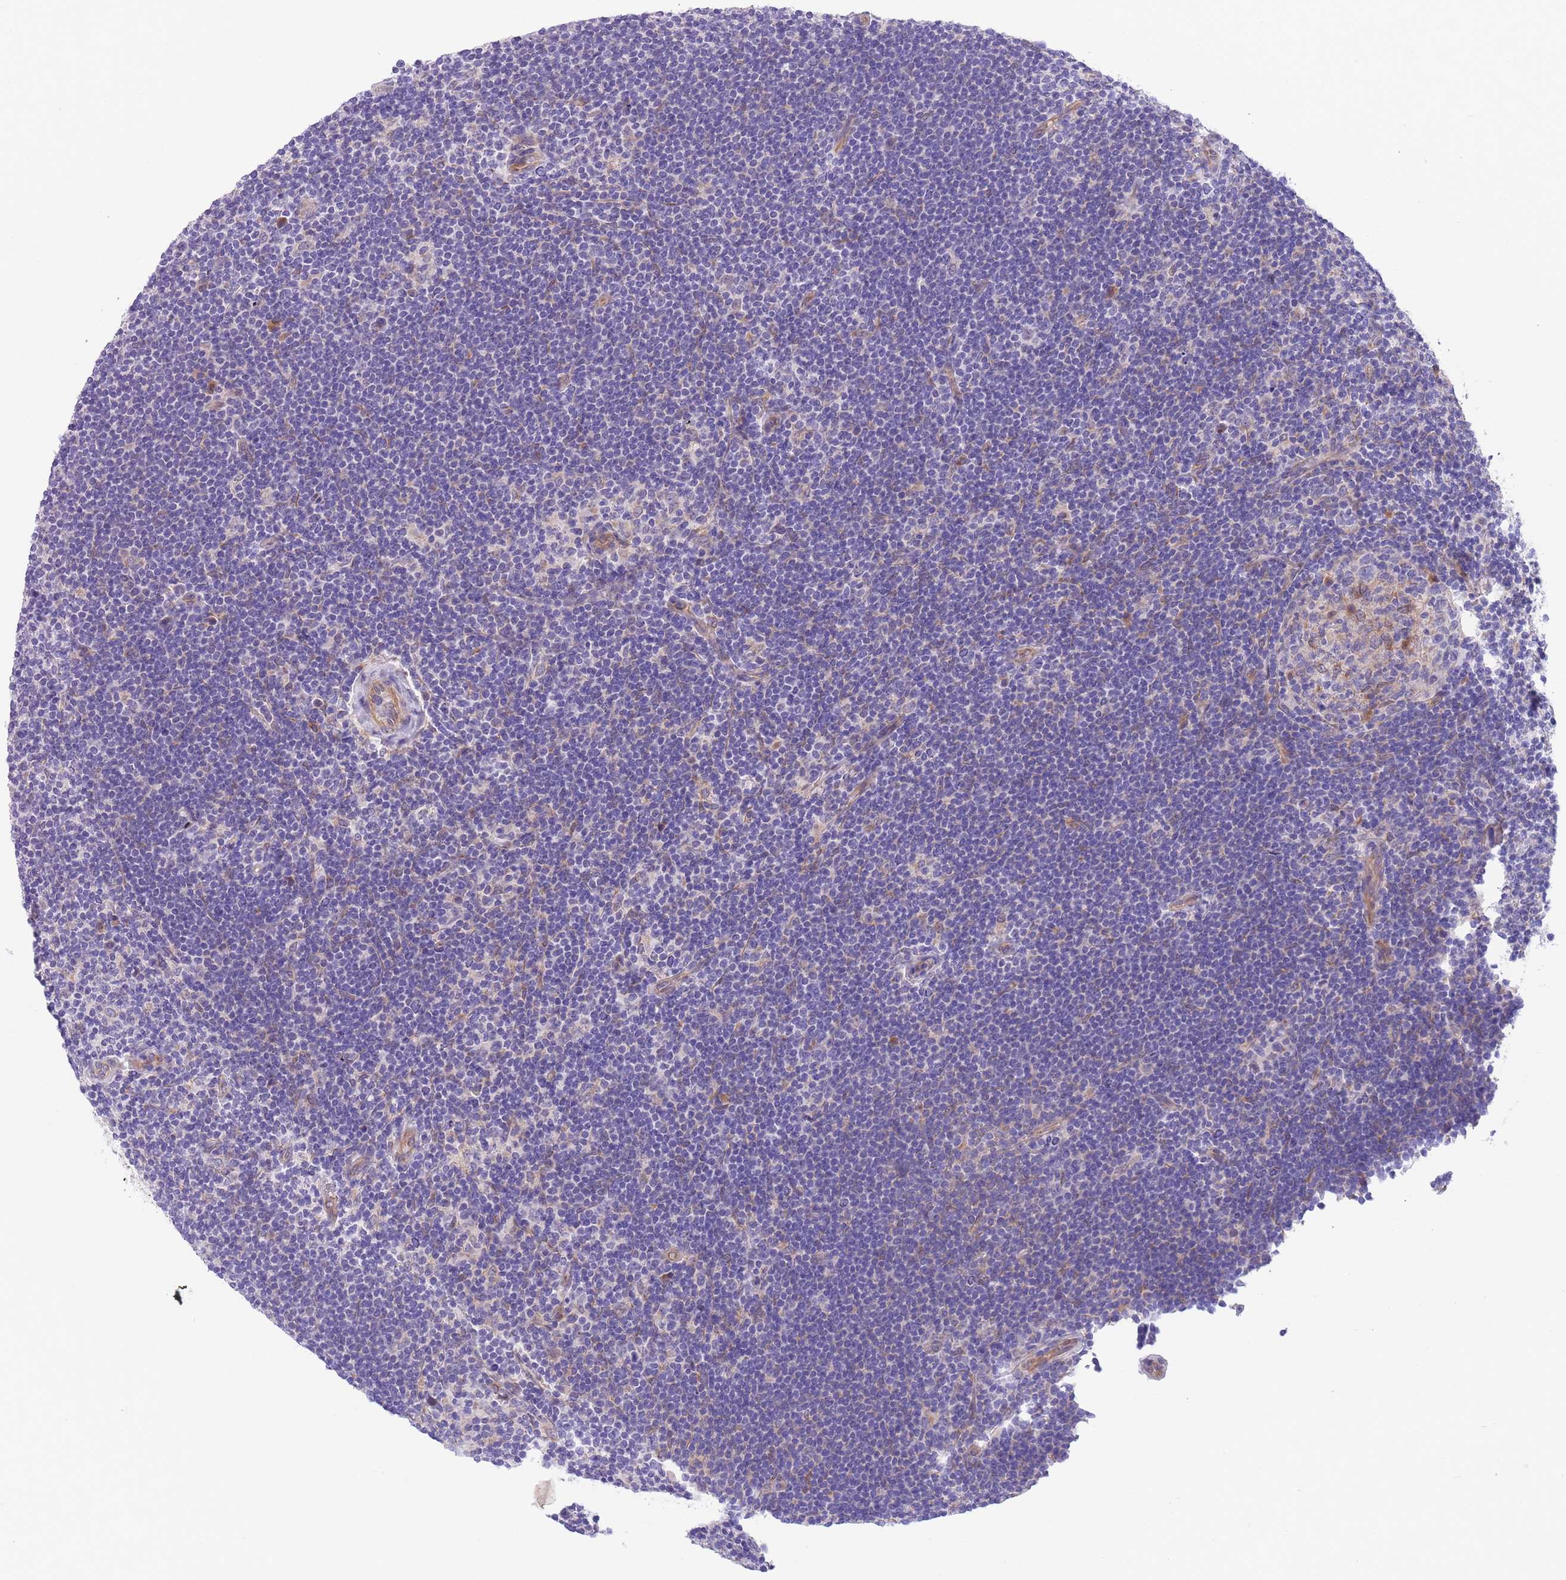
{"staining": {"intensity": "negative", "quantity": "none", "location": "none"}, "tissue": "lymphoma", "cell_type": "Tumor cells", "image_type": "cancer", "snomed": [{"axis": "morphology", "description": "Hodgkin's disease, NOS"}, {"axis": "topography", "description": "Lymph node"}], "caption": "An immunohistochemistry (IHC) histopathology image of Hodgkin's disease is shown. There is no staining in tumor cells of Hodgkin's disease.", "gene": "WWOX", "patient": {"sex": "female", "age": 57}}